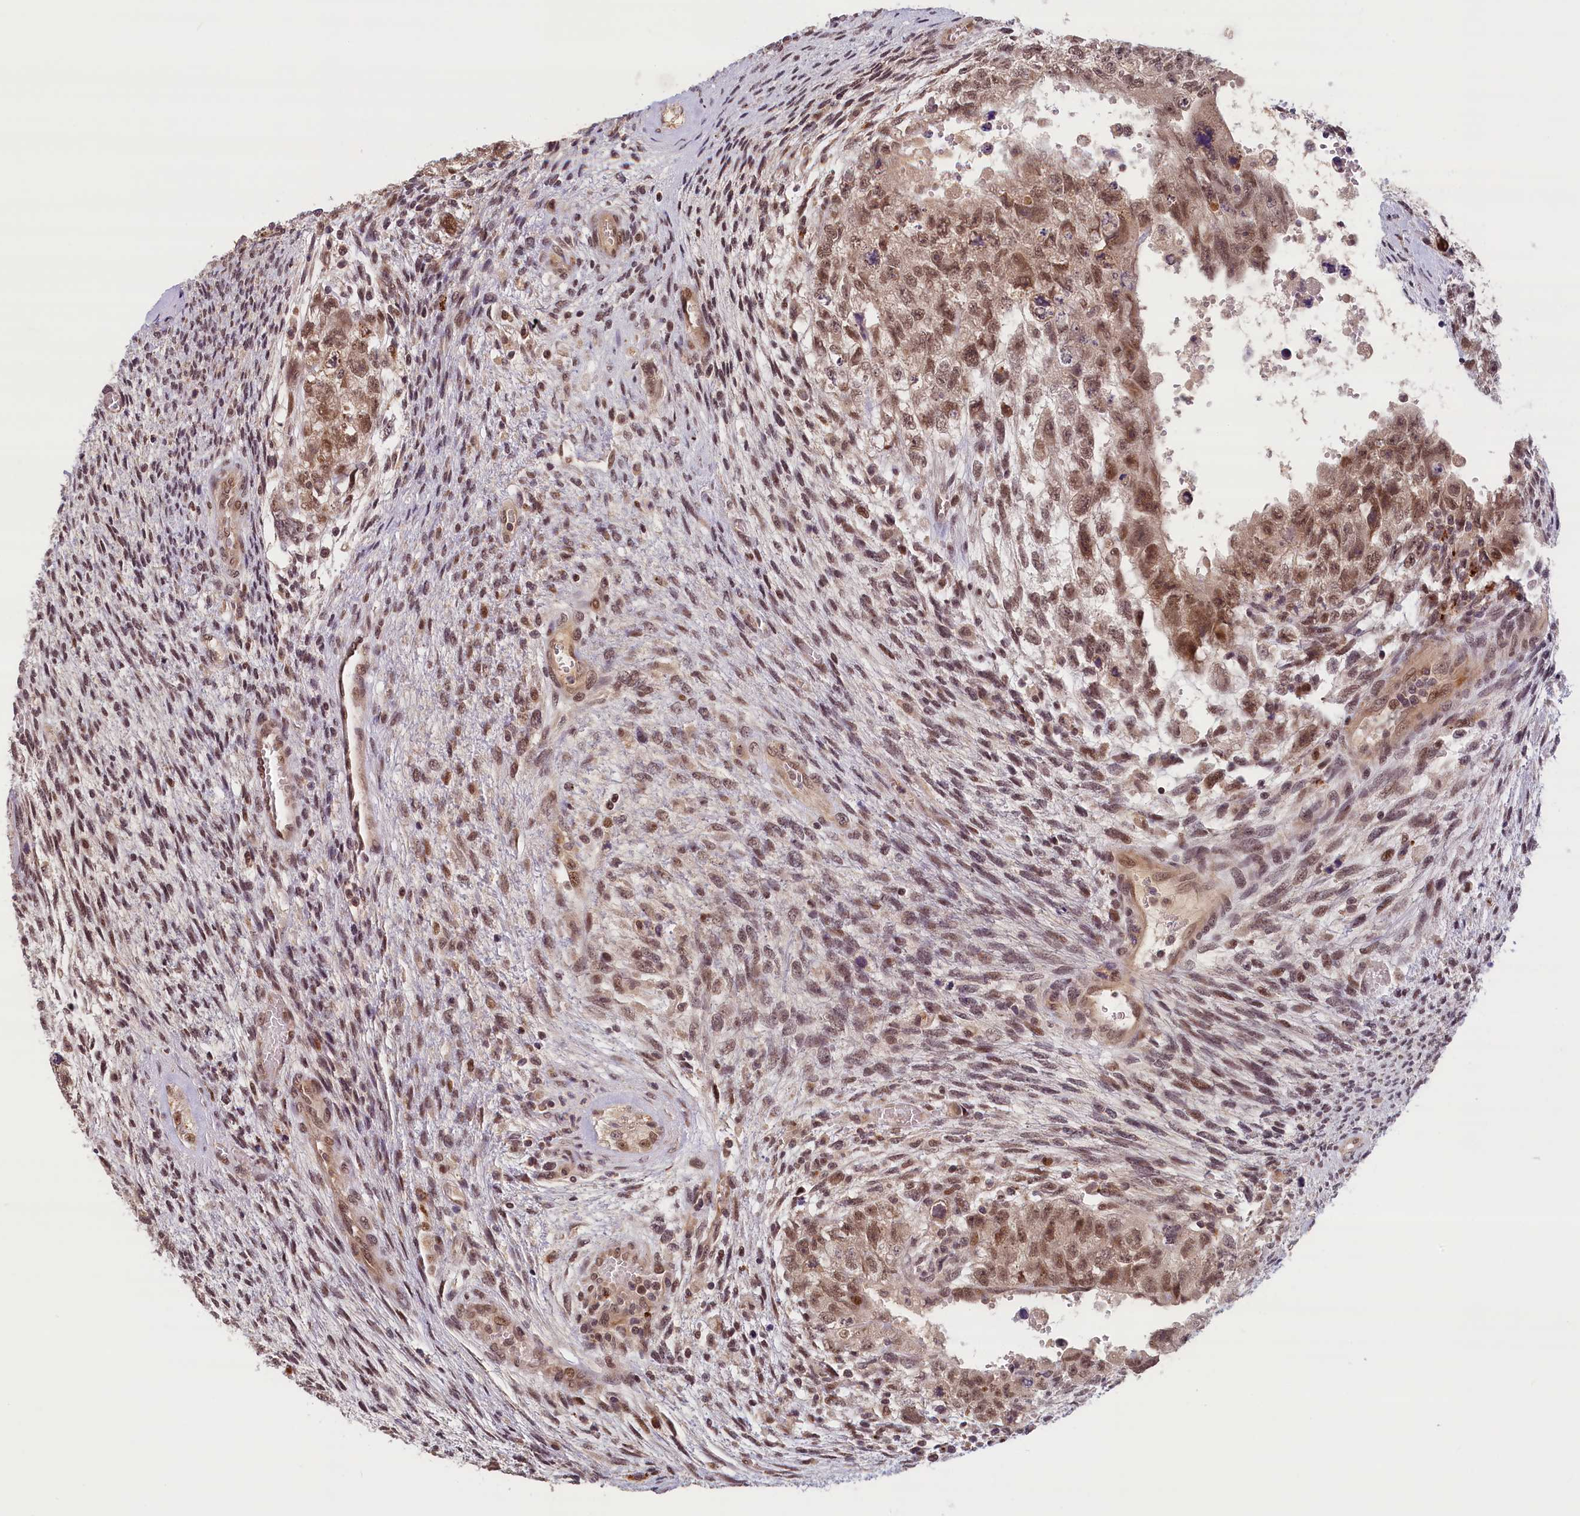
{"staining": {"intensity": "moderate", "quantity": ">75%", "location": "nuclear"}, "tissue": "testis cancer", "cell_type": "Tumor cells", "image_type": "cancer", "snomed": [{"axis": "morphology", "description": "Carcinoma, Embryonal, NOS"}, {"axis": "topography", "description": "Testis"}], "caption": "This photomicrograph shows immunohistochemistry (IHC) staining of embryonal carcinoma (testis), with medium moderate nuclear positivity in approximately >75% of tumor cells.", "gene": "KCNK6", "patient": {"sex": "male", "age": 26}}